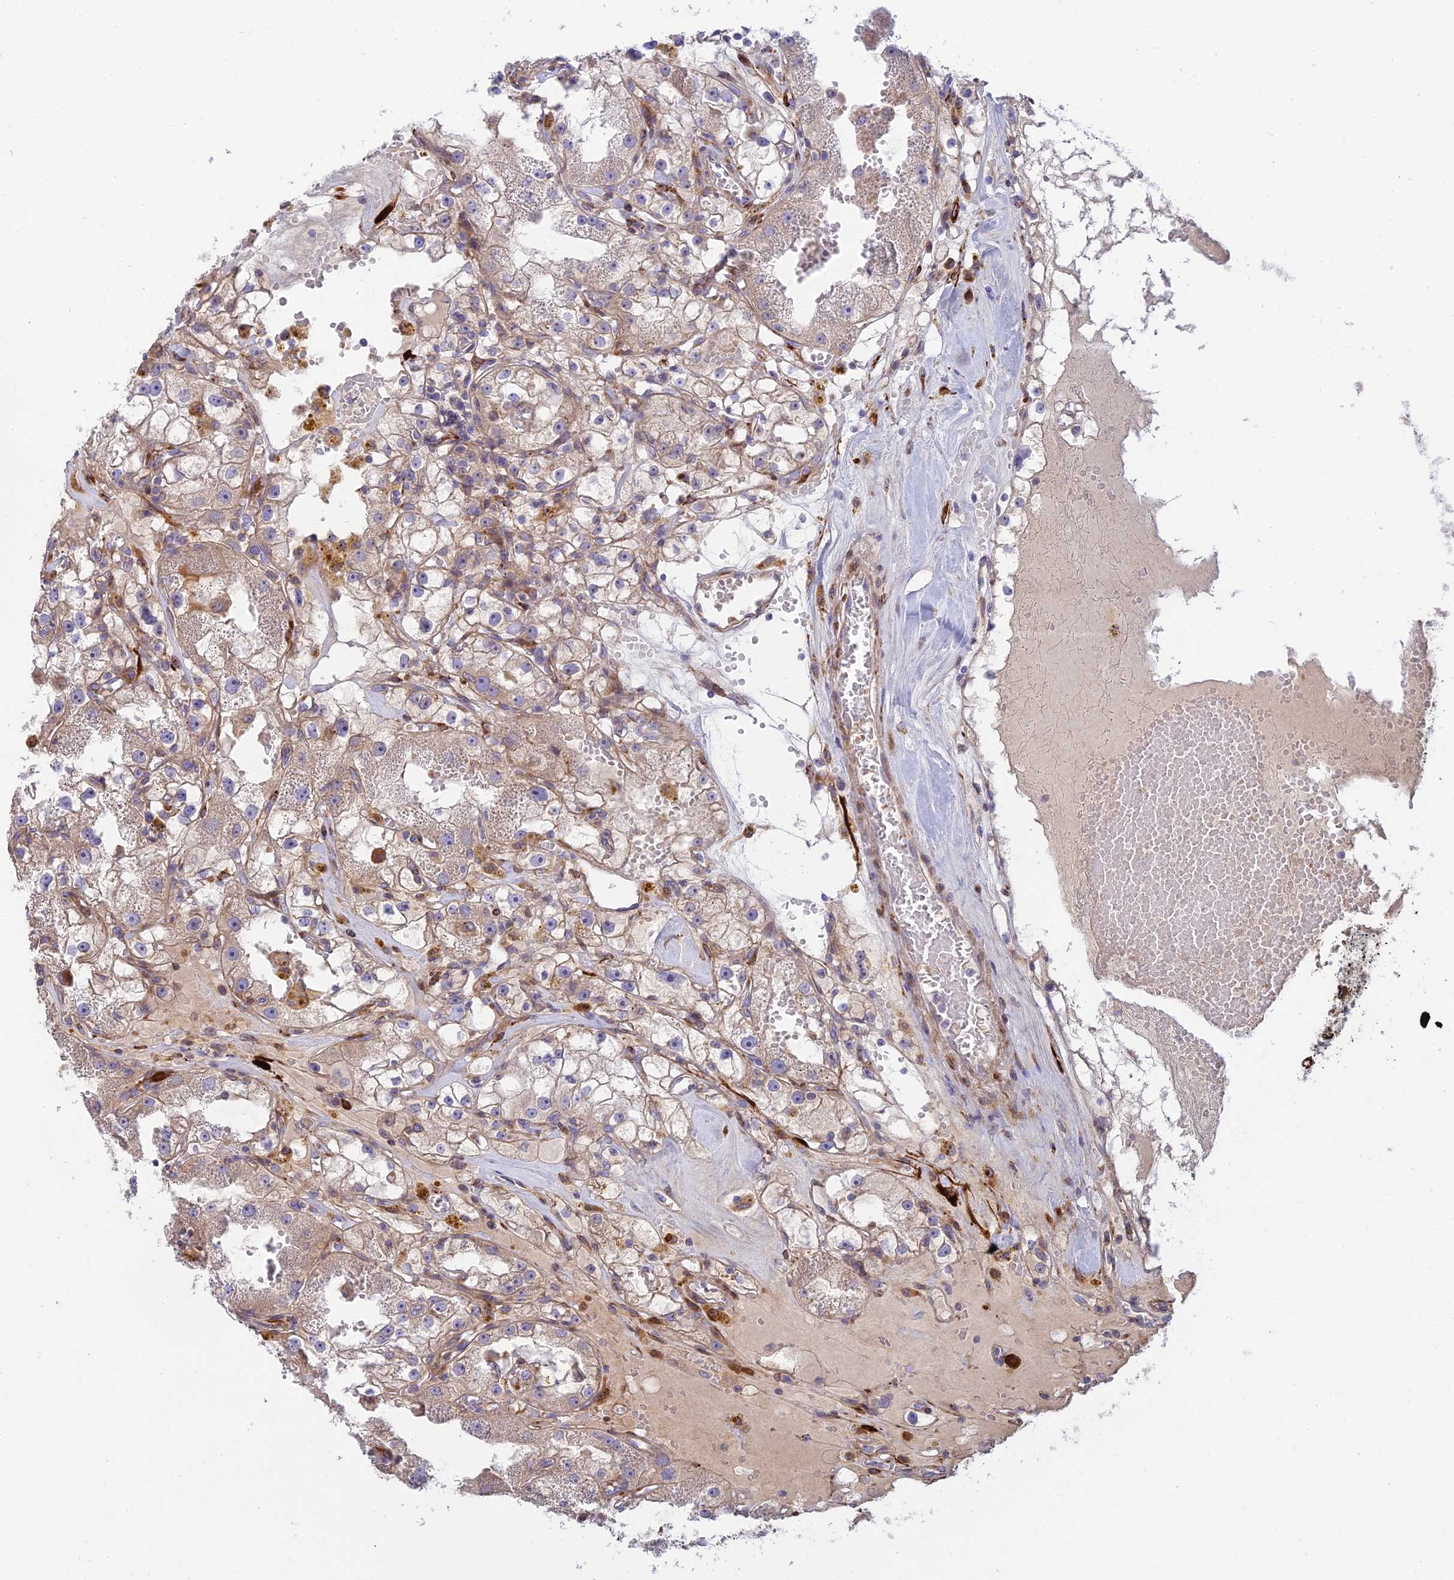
{"staining": {"intensity": "weak", "quantity": "25%-75%", "location": "cytoplasmic/membranous"}, "tissue": "renal cancer", "cell_type": "Tumor cells", "image_type": "cancer", "snomed": [{"axis": "morphology", "description": "Adenocarcinoma, NOS"}, {"axis": "topography", "description": "Kidney"}], "caption": "Immunohistochemistry (IHC) image of neoplastic tissue: human renal cancer (adenocarcinoma) stained using immunohistochemistry (IHC) exhibits low levels of weak protein expression localized specifically in the cytoplasmic/membranous of tumor cells, appearing as a cytoplasmic/membranous brown color.", "gene": "RCN3", "patient": {"sex": "male", "age": 56}}